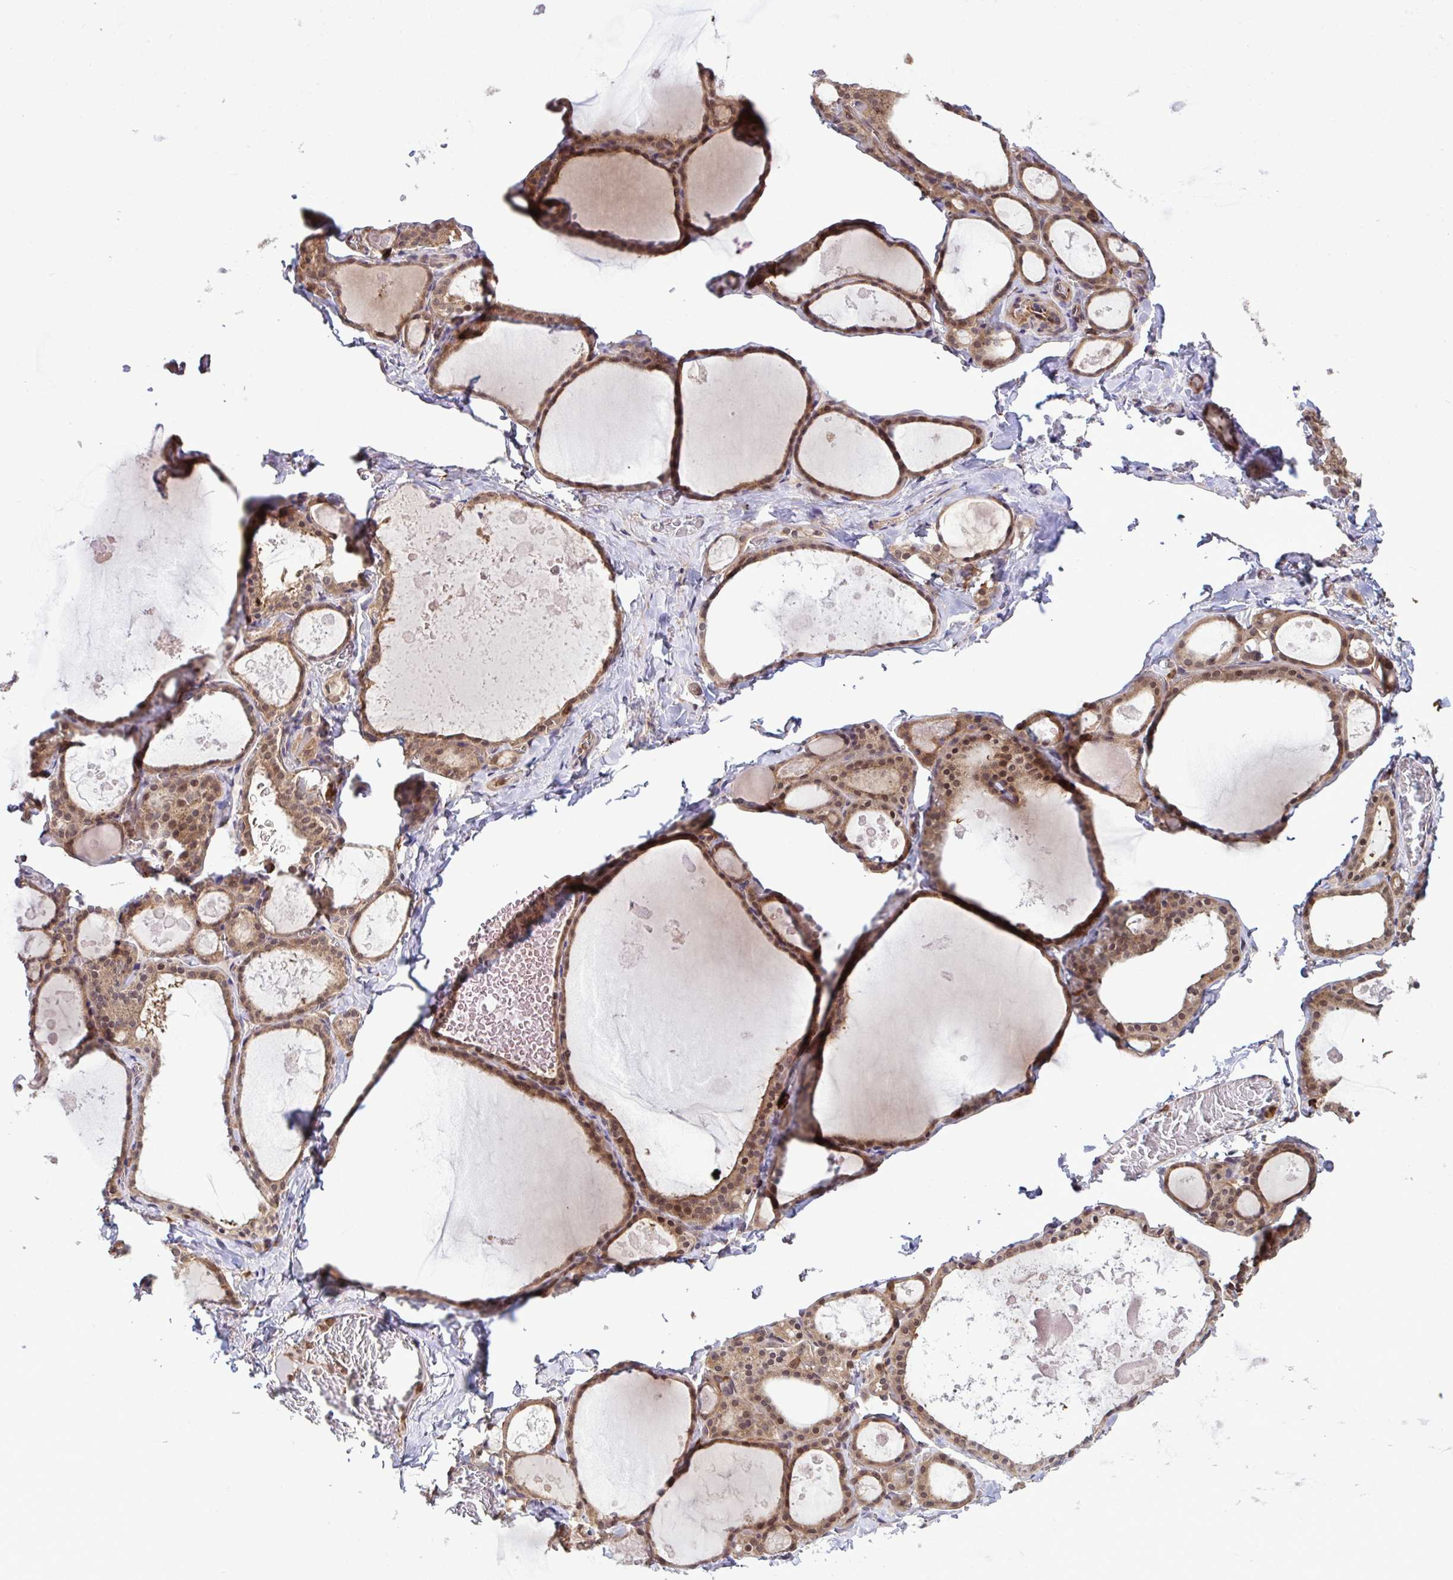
{"staining": {"intensity": "moderate", "quantity": ">75%", "location": "cytoplasmic/membranous,nuclear"}, "tissue": "thyroid gland", "cell_type": "Glandular cells", "image_type": "normal", "snomed": [{"axis": "morphology", "description": "Normal tissue, NOS"}, {"axis": "topography", "description": "Thyroid gland"}], "caption": "Immunohistochemistry (IHC) micrograph of unremarkable thyroid gland: human thyroid gland stained using immunohistochemistry shows medium levels of moderate protein expression localized specifically in the cytoplasmic/membranous,nuclear of glandular cells, appearing as a cytoplasmic/membranous,nuclear brown color.", "gene": "CMPK1", "patient": {"sex": "male", "age": 56}}